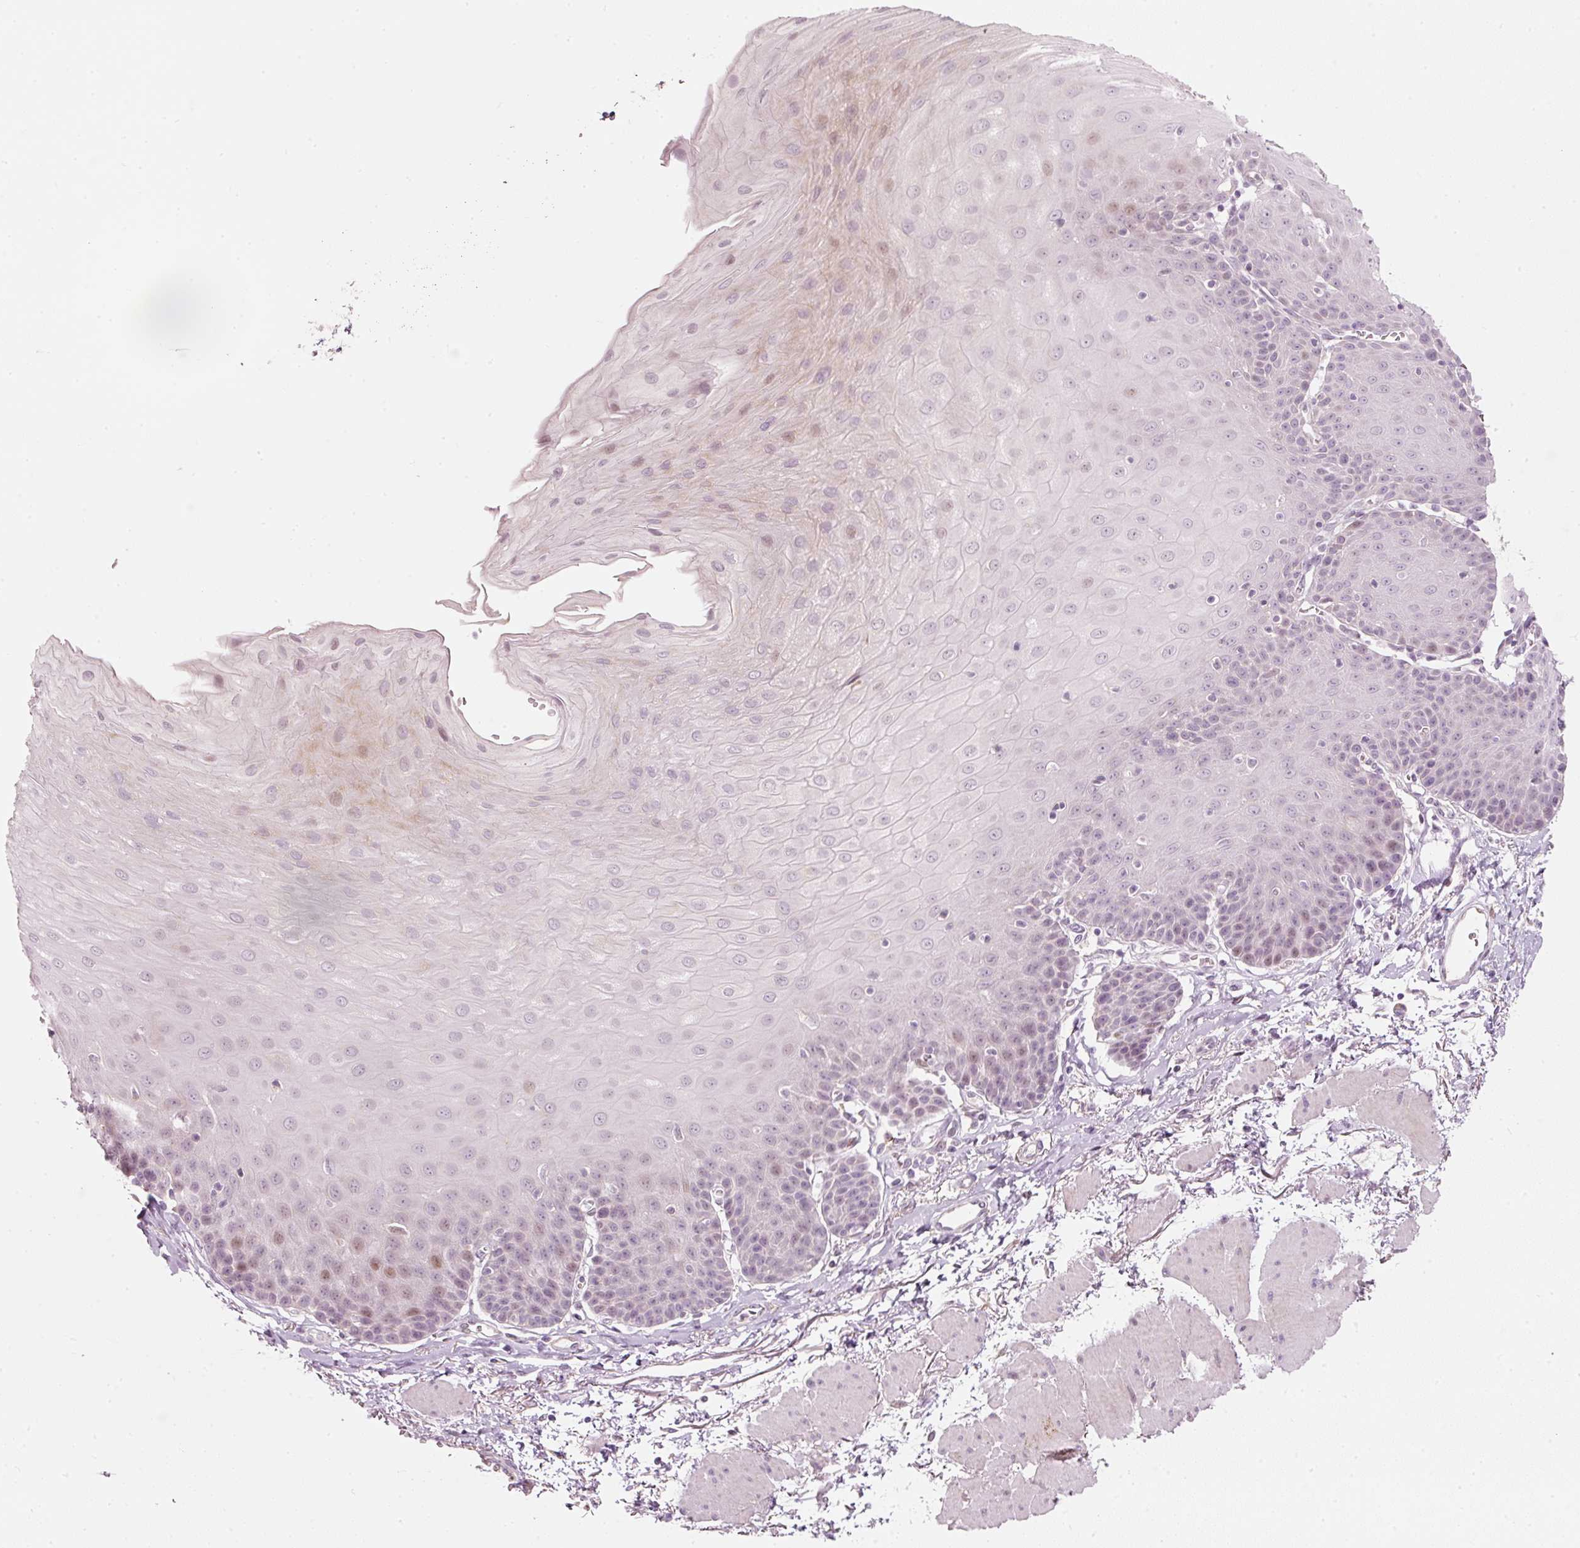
{"staining": {"intensity": "weak", "quantity": "<25%", "location": "nuclear"}, "tissue": "esophagus", "cell_type": "Squamous epithelial cells", "image_type": "normal", "snomed": [{"axis": "morphology", "description": "Normal tissue, NOS"}, {"axis": "topography", "description": "Esophagus"}], "caption": "Immunohistochemical staining of normal human esophagus exhibits no significant expression in squamous epithelial cells.", "gene": "RNF39", "patient": {"sex": "female", "age": 81}}